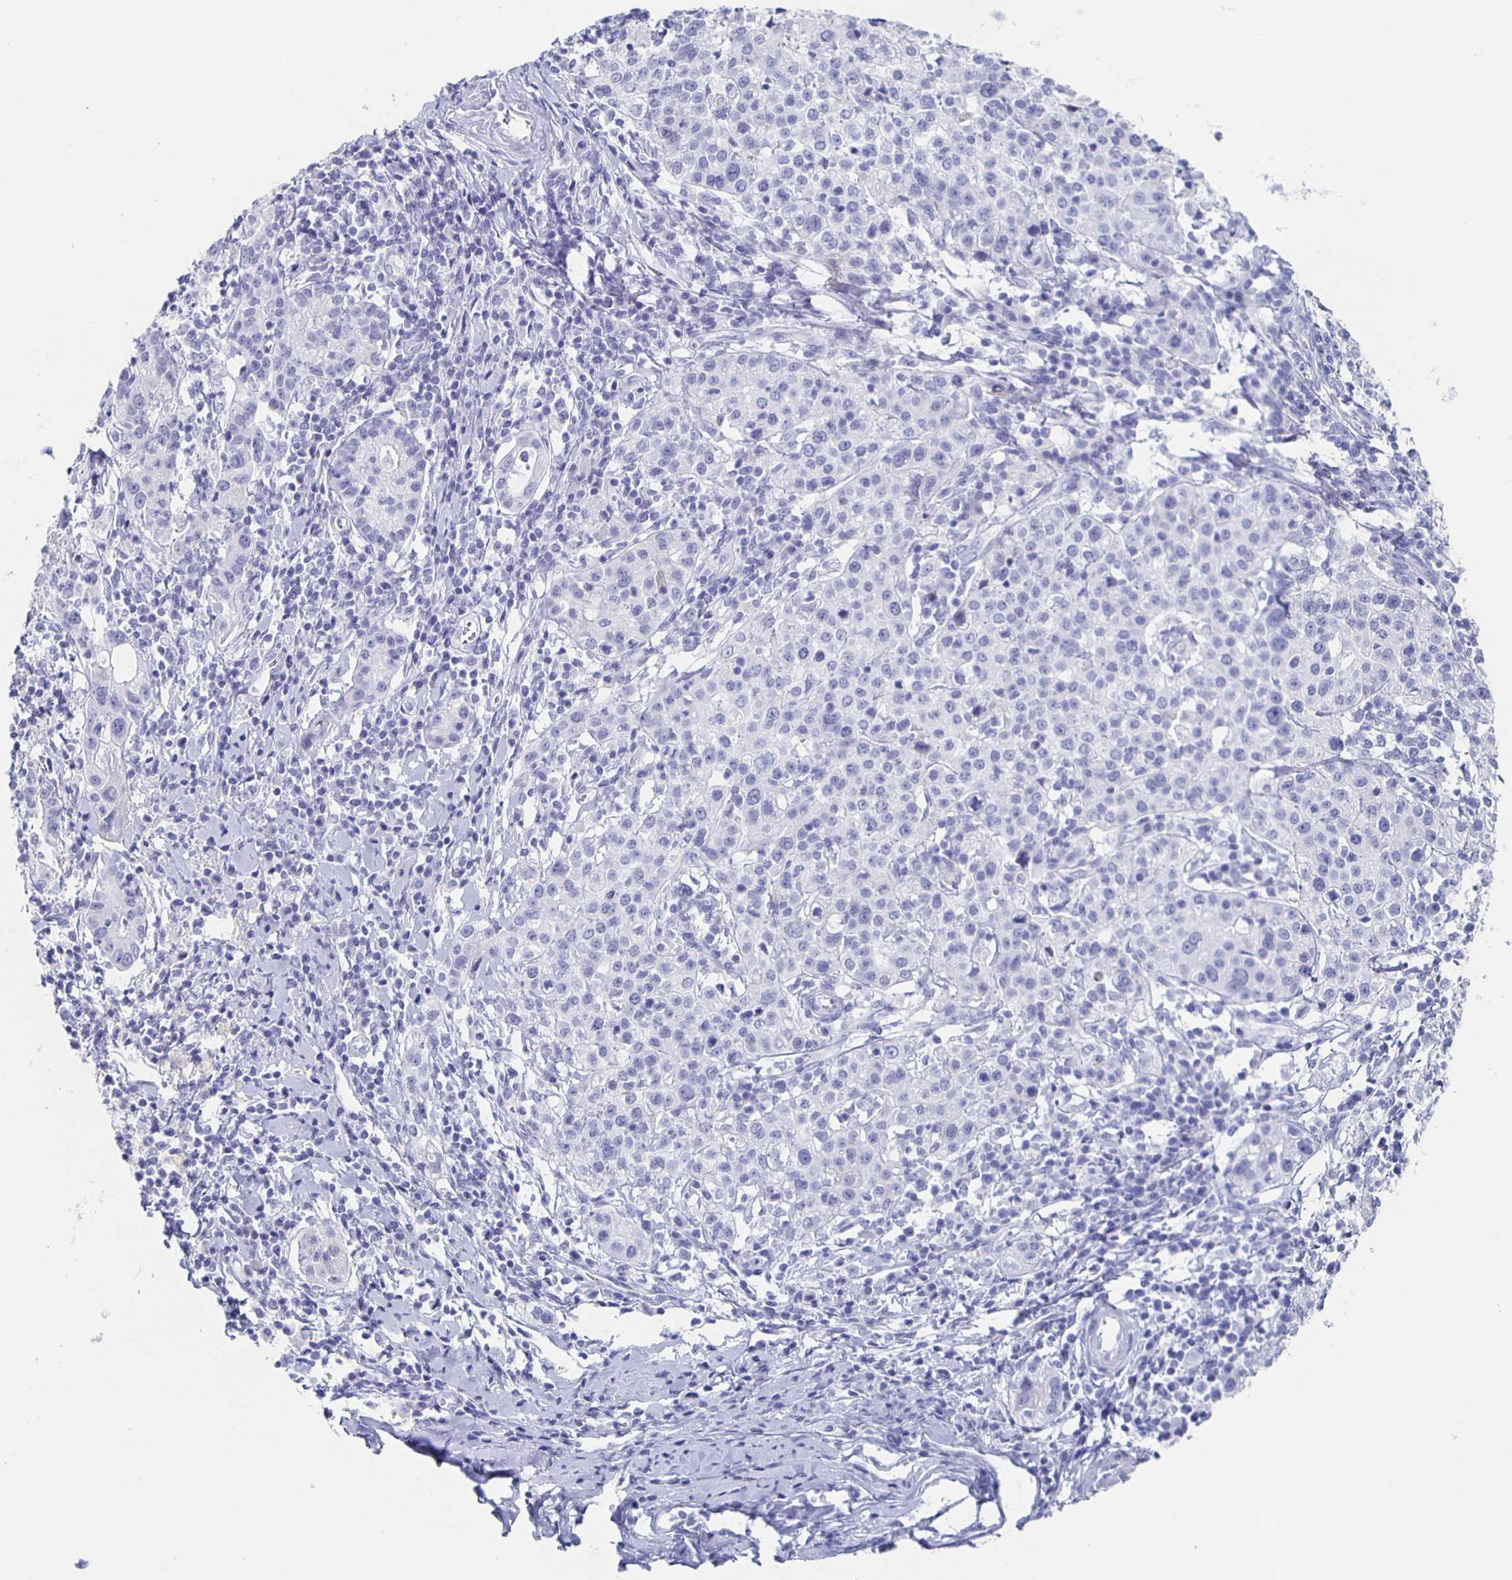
{"staining": {"intensity": "negative", "quantity": "none", "location": "none"}, "tissue": "cervical cancer", "cell_type": "Tumor cells", "image_type": "cancer", "snomed": [{"axis": "morphology", "description": "Normal tissue, NOS"}, {"axis": "morphology", "description": "Adenocarcinoma, NOS"}, {"axis": "topography", "description": "Cervix"}], "caption": "Cervical cancer (adenocarcinoma) was stained to show a protein in brown. There is no significant positivity in tumor cells. (Brightfield microscopy of DAB (3,3'-diaminobenzidine) immunohistochemistry at high magnification).", "gene": "SLC34A2", "patient": {"sex": "female", "age": 44}}